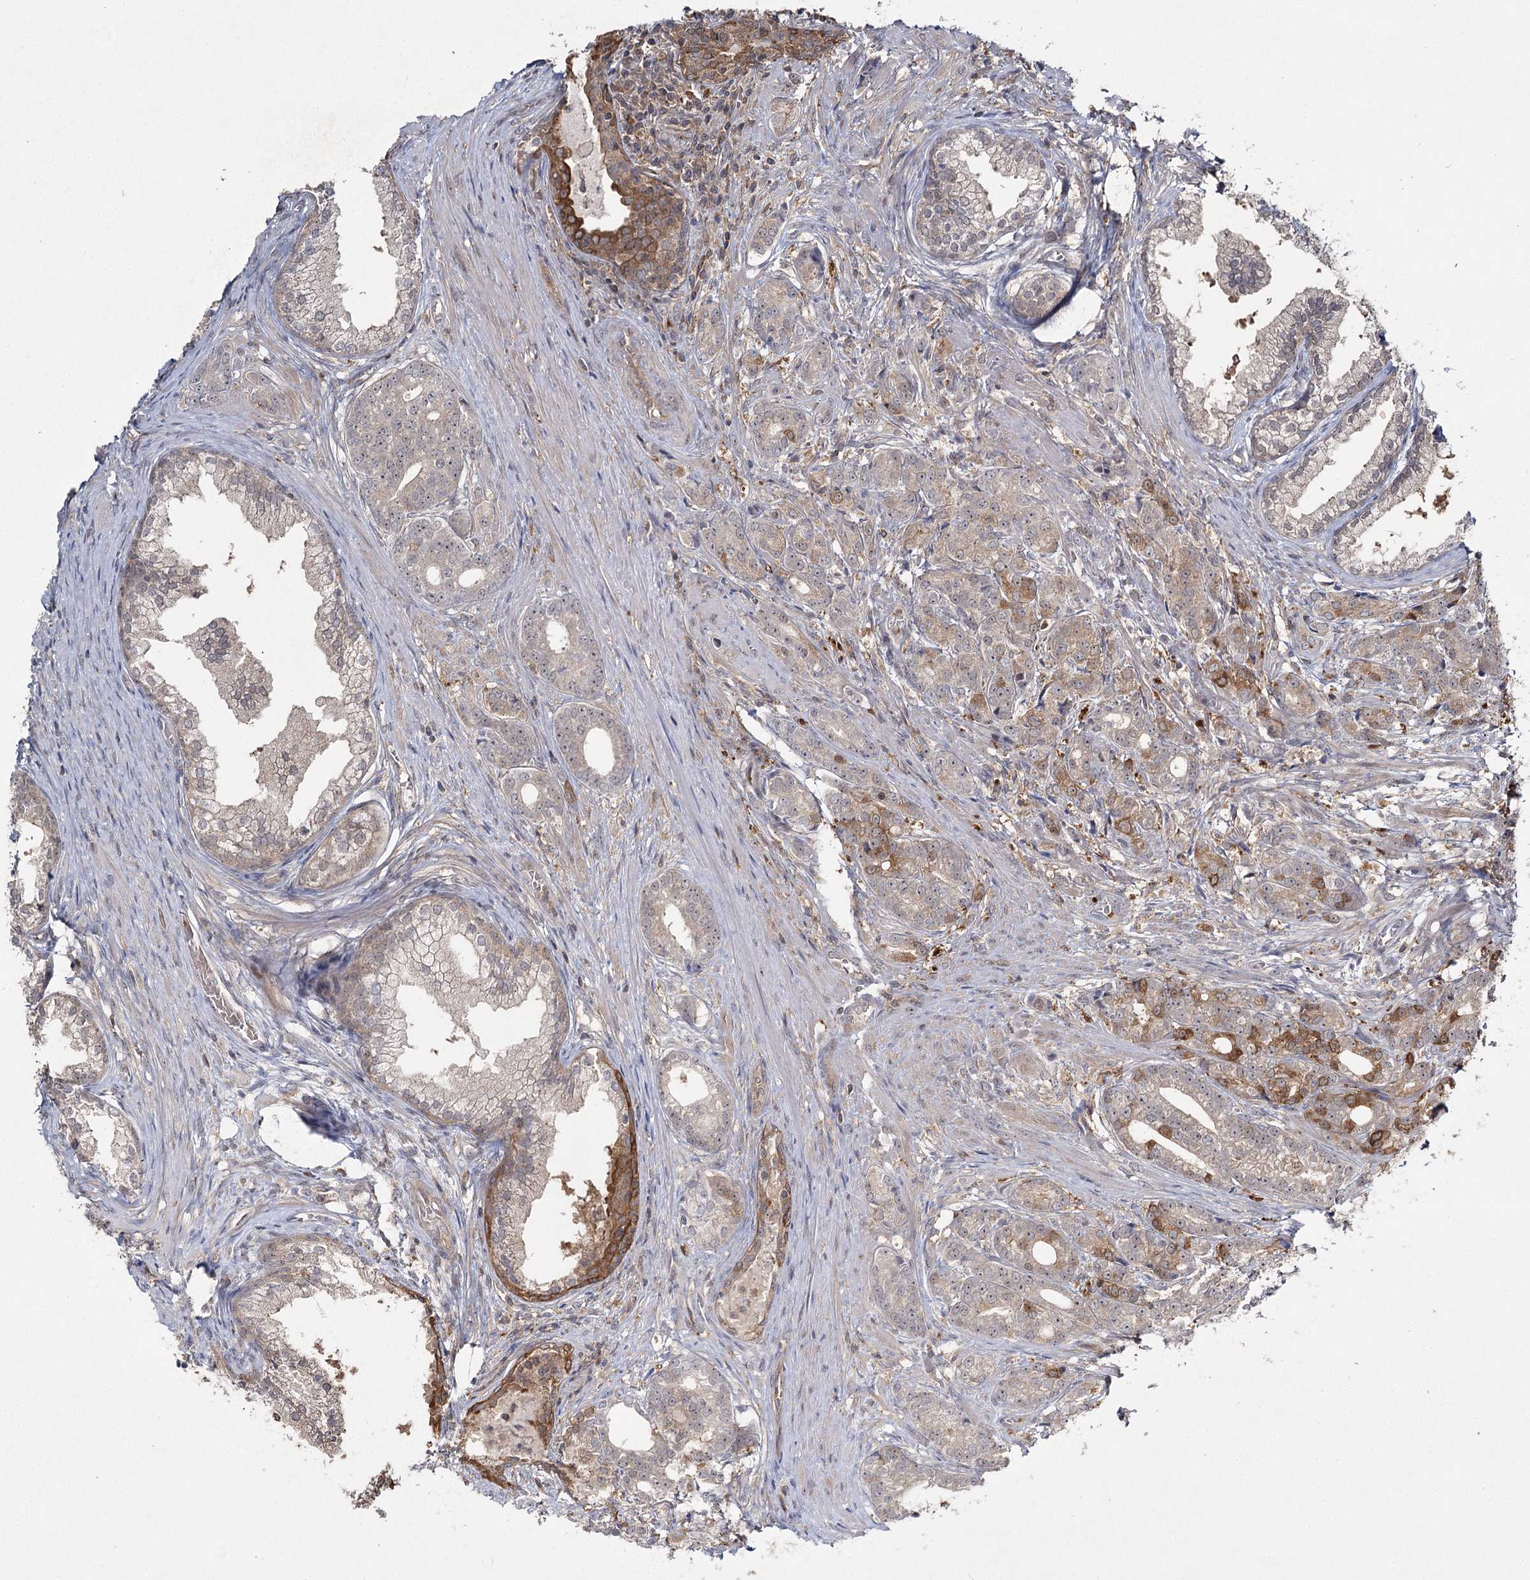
{"staining": {"intensity": "moderate", "quantity": "25%-75%", "location": "cytoplasmic/membranous"}, "tissue": "prostate cancer", "cell_type": "Tumor cells", "image_type": "cancer", "snomed": [{"axis": "morphology", "description": "Adenocarcinoma, Low grade"}, {"axis": "topography", "description": "Prostate"}], "caption": "A brown stain labels moderate cytoplasmic/membranous expression of a protein in human prostate cancer (low-grade adenocarcinoma) tumor cells. (DAB IHC with brightfield microscopy, high magnification).", "gene": "WDR44", "patient": {"sex": "male", "age": 71}}